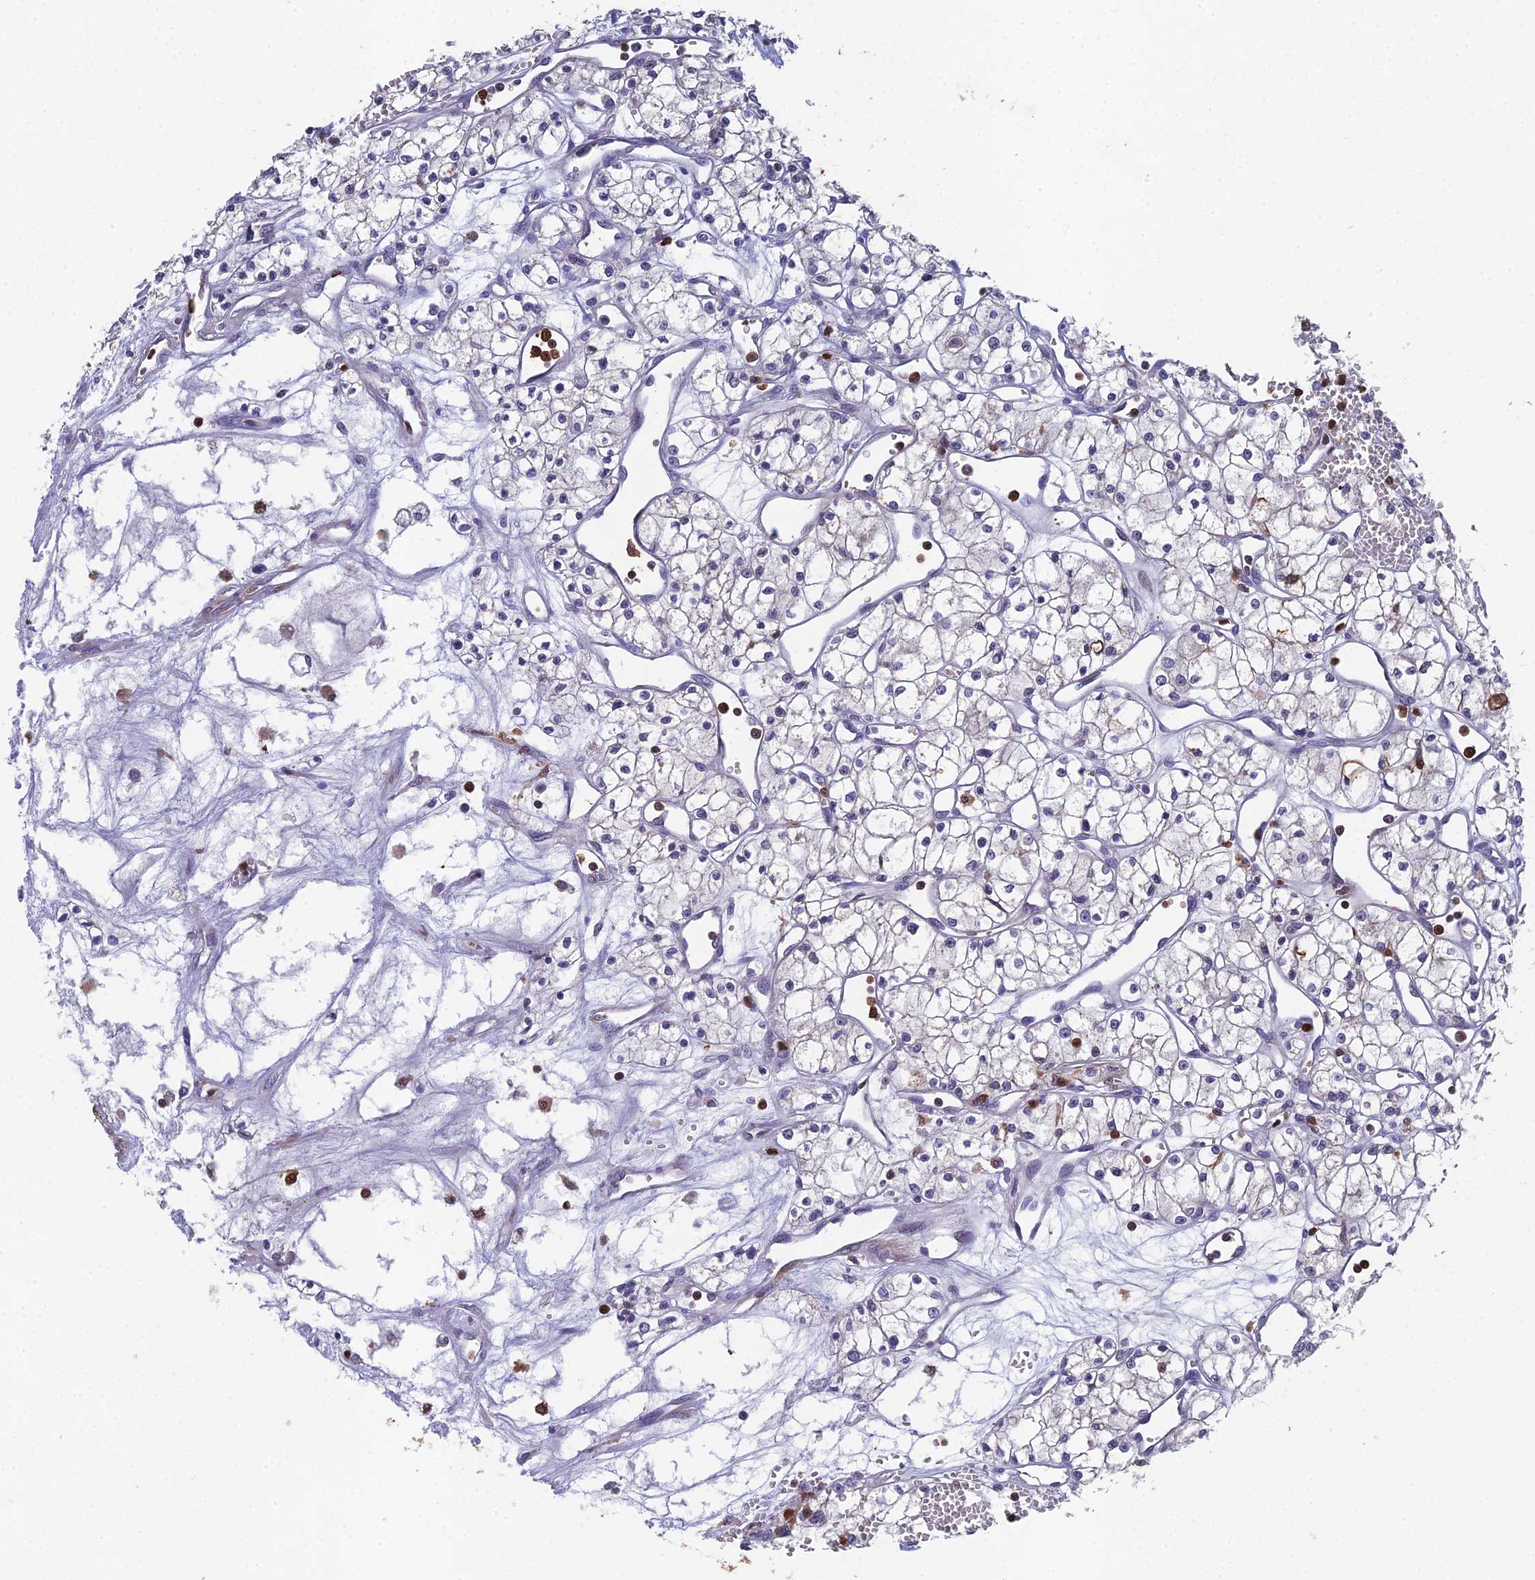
{"staining": {"intensity": "negative", "quantity": "none", "location": "none"}, "tissue": "renal cancer", "cell_type": "Tumor cells", "image_type": "cancer", "snomed": [{"axis": "morphology", "description": "Adenocarcinoma, NOS"}, {"axis": "topography", "description": "Kidney"}], "caption": "This is a micrograph of immunohistochemistry staining of adenocarcinoma (renal), which shows no positivity in tumor cells. (Brightfield microscopy of DAB immunohistochemistry at high magnification).", "gene": "GALK2", "patient": {"sex": "male", "age": 59}}